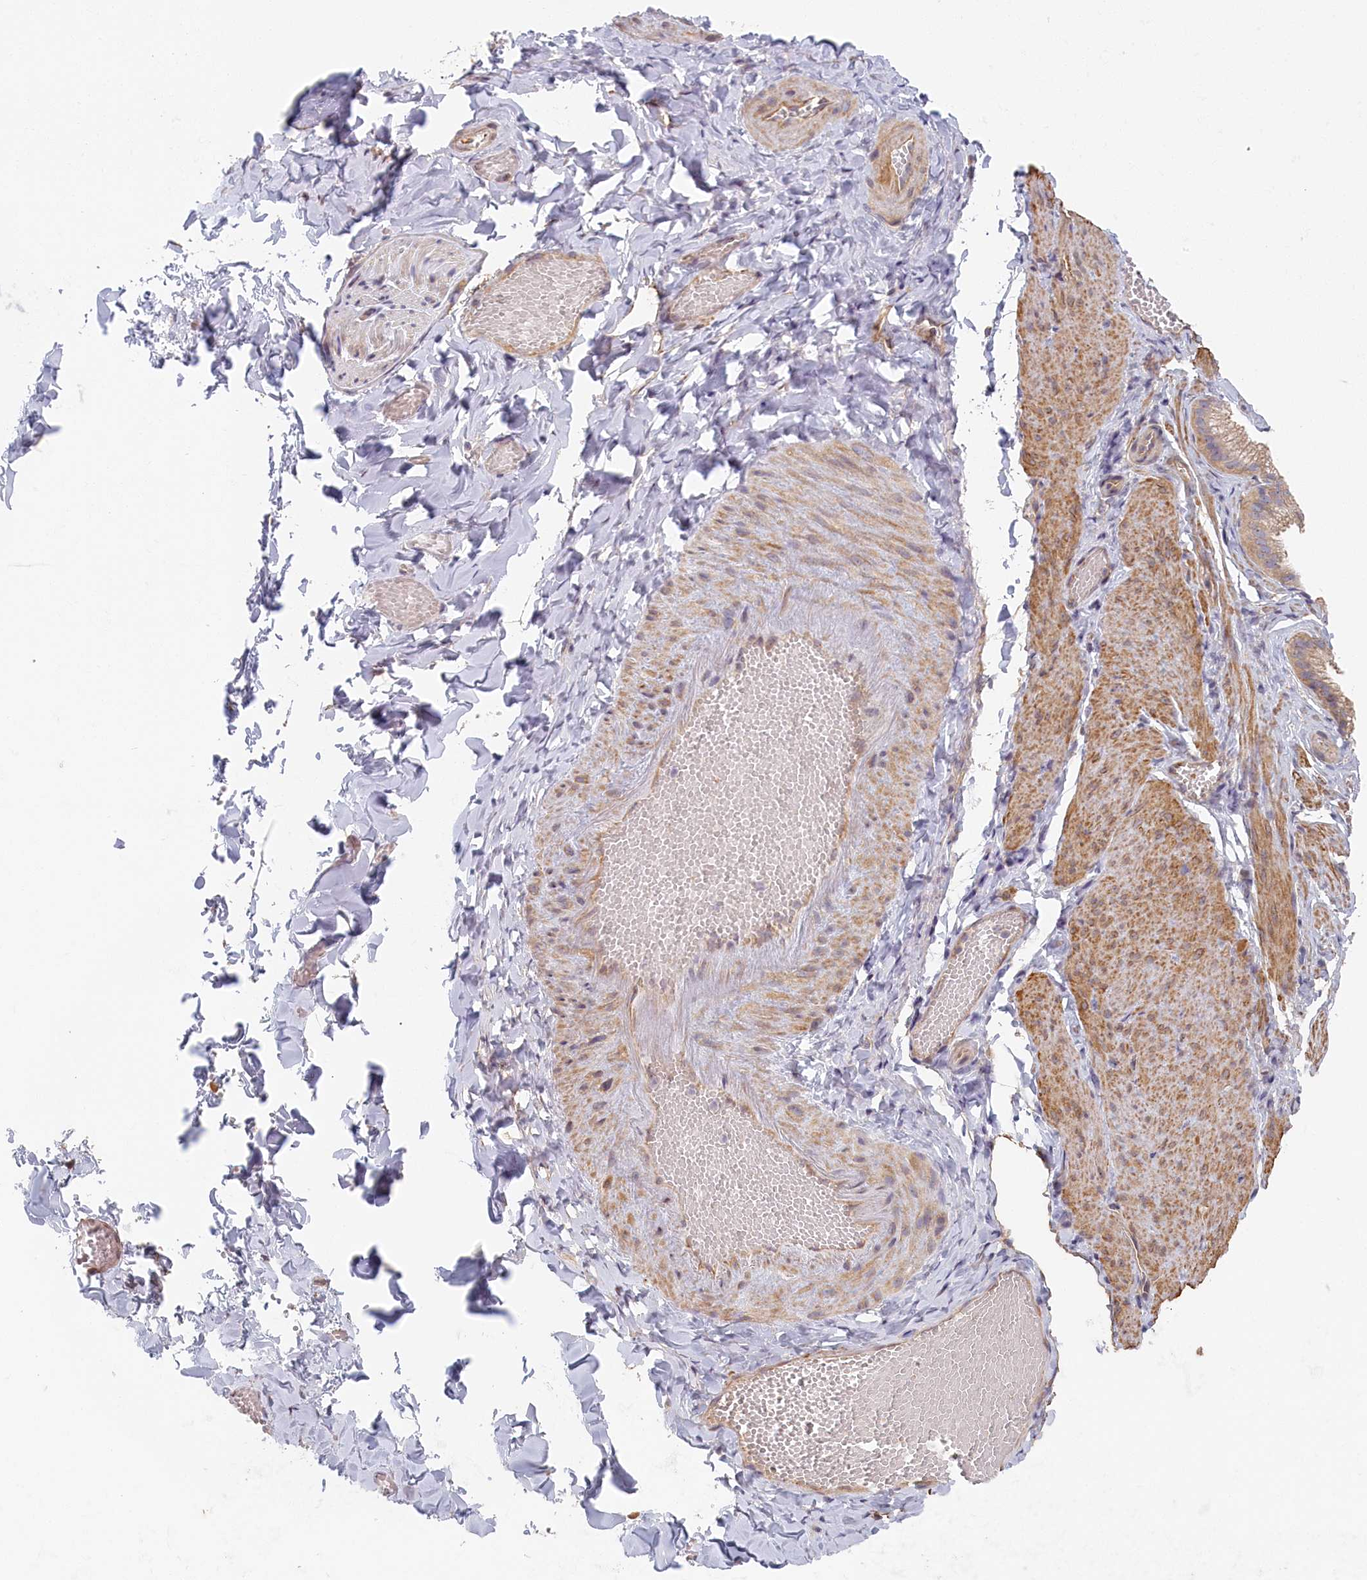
{"staining": {"intensity": "negative", "quantity": "none", "location": "none"}, "tissue": "adipose tissue", "cell_type": "Adipocytes", "image_type": "normal", "snomed": [{"axis": "morphology", "description": "Normal tissue, NOS"}, {"axis": "topography", "description": "Gallbladder"}, {"axis": "topography", "description": "Peripheral nerve tissue"}], "caption": "An immunohistochemistry (IHC) photomicrograph of benign adipose tissue is shown. There is no staining in adipocytes of adipose tissue. The staining is performed using DAB (3,3'-diaminobenzidine) brown chromogen with nuclei counter-stained in using hematoxylin.", "gene": "INTS4", "patient": {"sex": "male", "age": 38}}